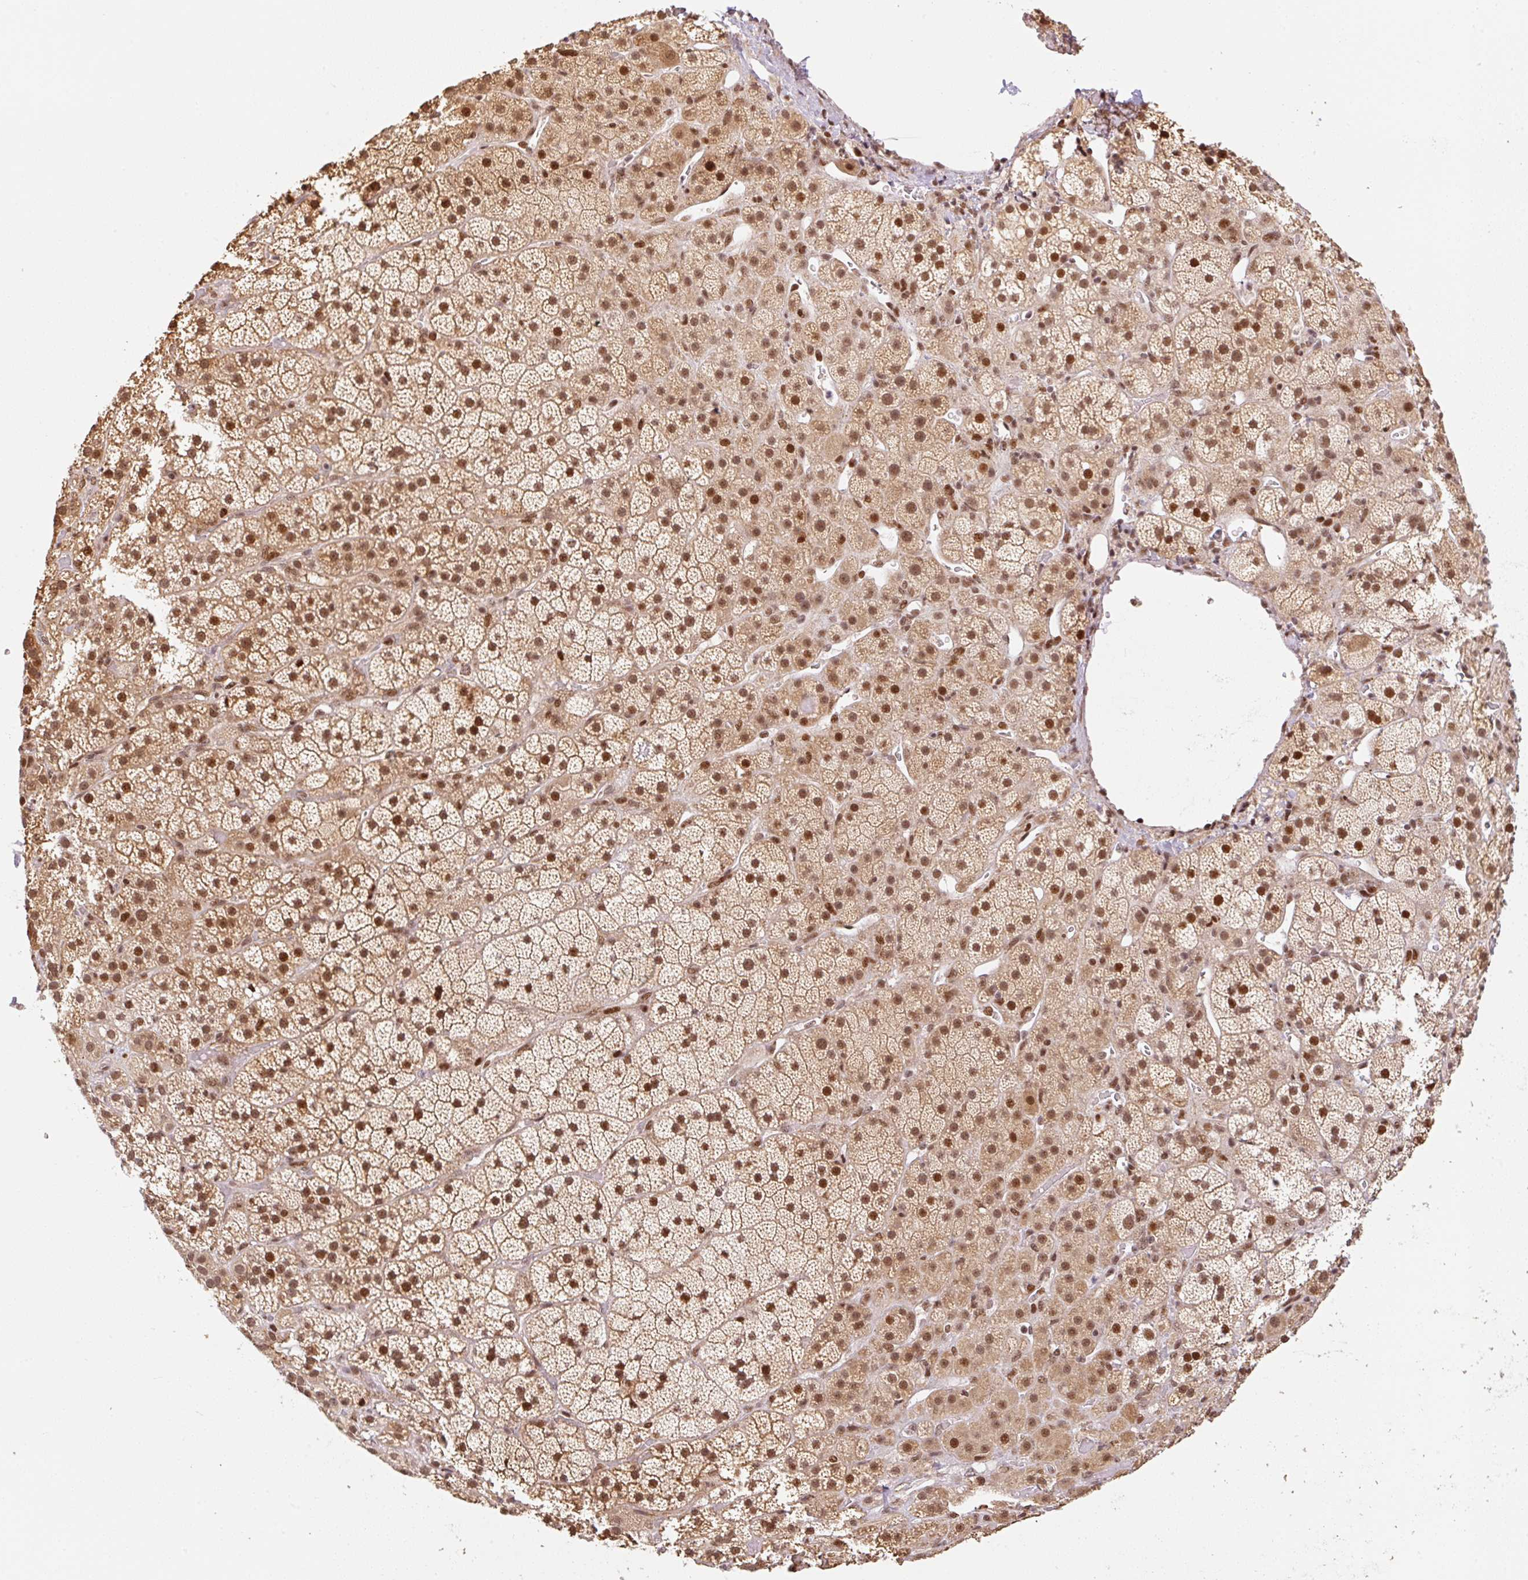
{"staining": {"intensity": "moderate", "quantity": ">75%", "location": "nuclear"}, "tissue": "adrenal gland", "cell_type": "Glandular cells", "image_type": "normal", "snomed": [{"axis": "morphology", "description": "Normal tissue, NOS"}, {"axis": "topography", "description": "Adrenal gland"}], "caption": "Moderate nuclear staining for a protein is seen in approximately >75% of glandular cells of benign adrenal gland using immunohistochemistry (IHC).", "gene": "INTS8", "patient": {"sex": "male", "age": 57}}